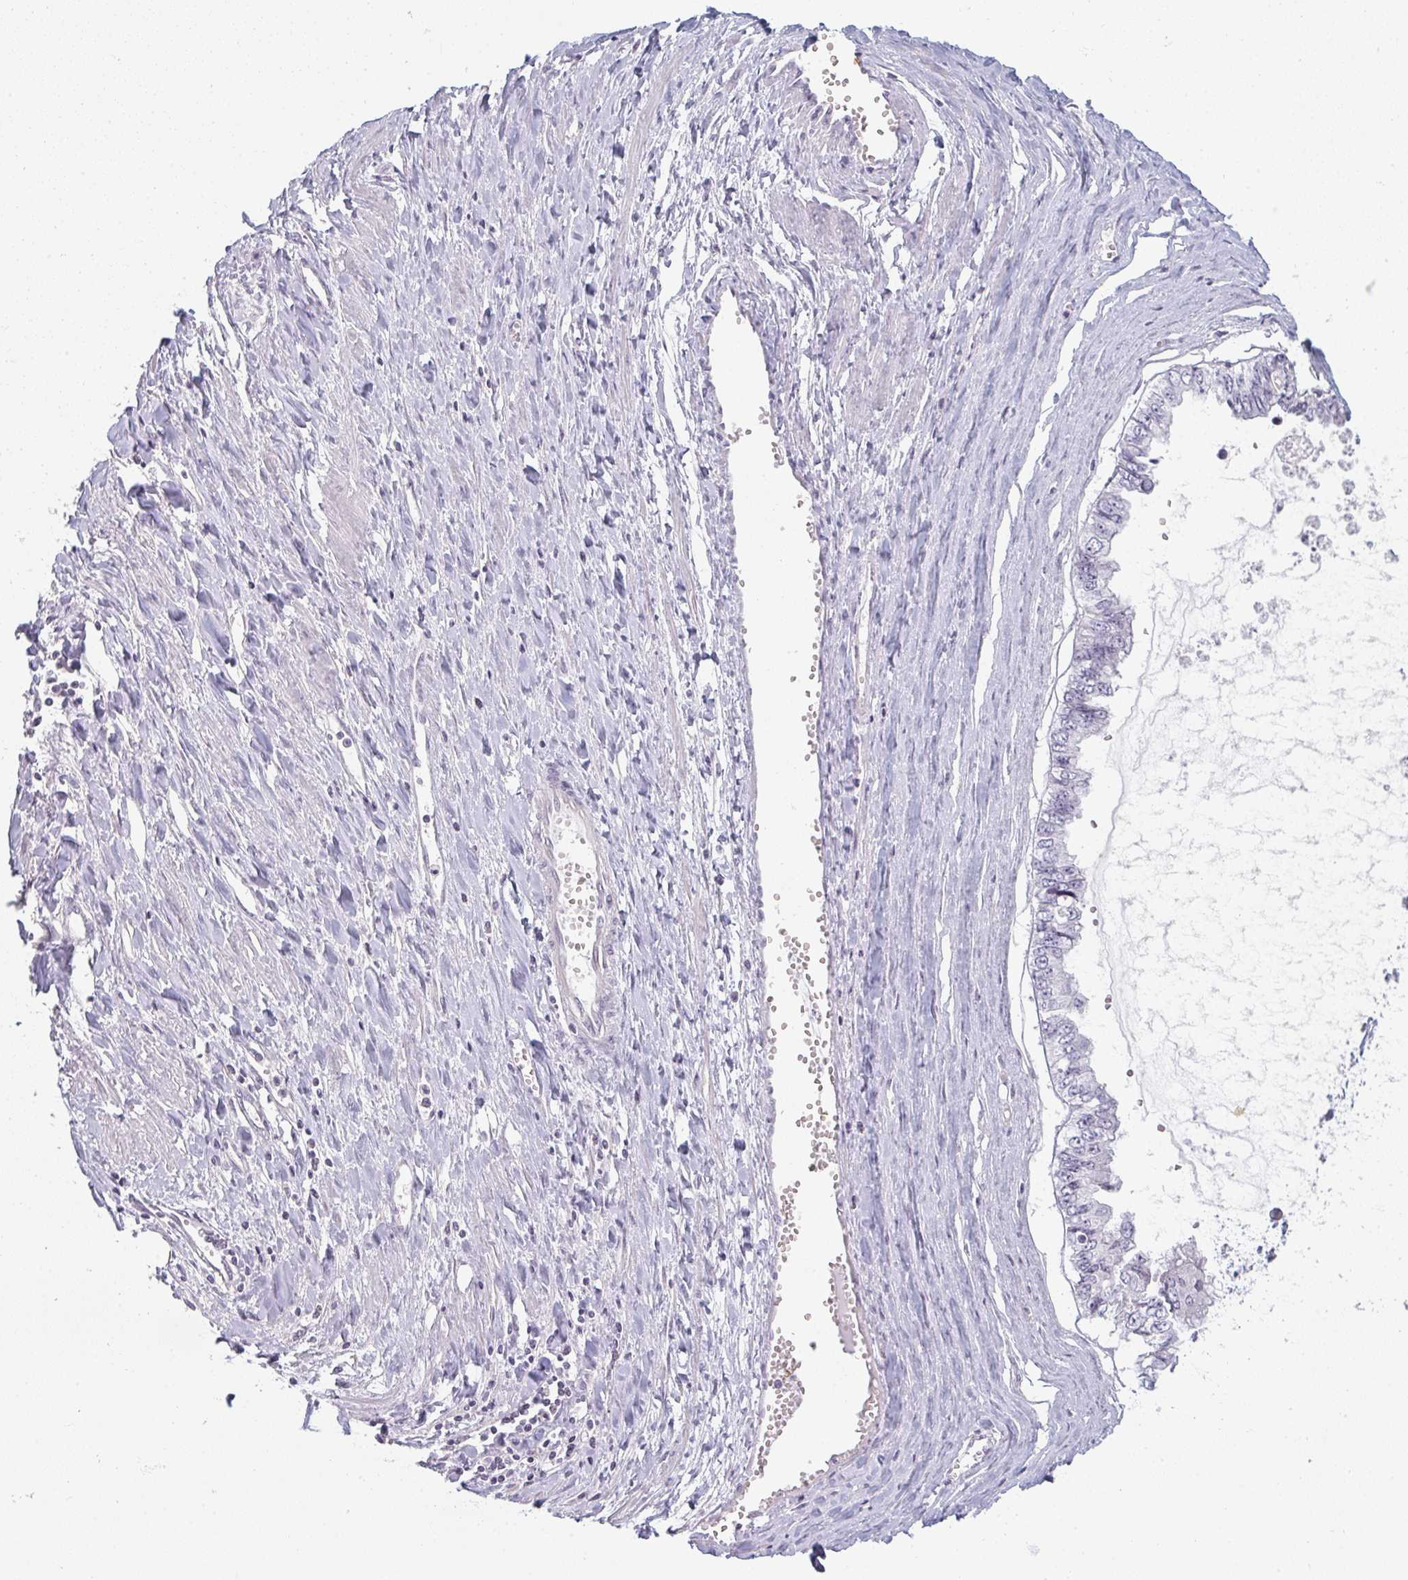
{"staining": {"intensity": "negative", "quantity": "none", "location": "none"}, "tissue": "ovarian cancer", "cell_type": "Tumor cells", "image_type": "cancer", "snomed": [{"axis": "morphology", "description": "Cystadenocarcinoma, mucinous, NOS"}, {"axis": "topography", "description": "Ovary"}], "caption": "Tumor cells show no significant positivity in ovarian mucinous cystadenocarcinoma.", "gene": "RBBP6", "patient": {"sex": "female", "age": 72}}